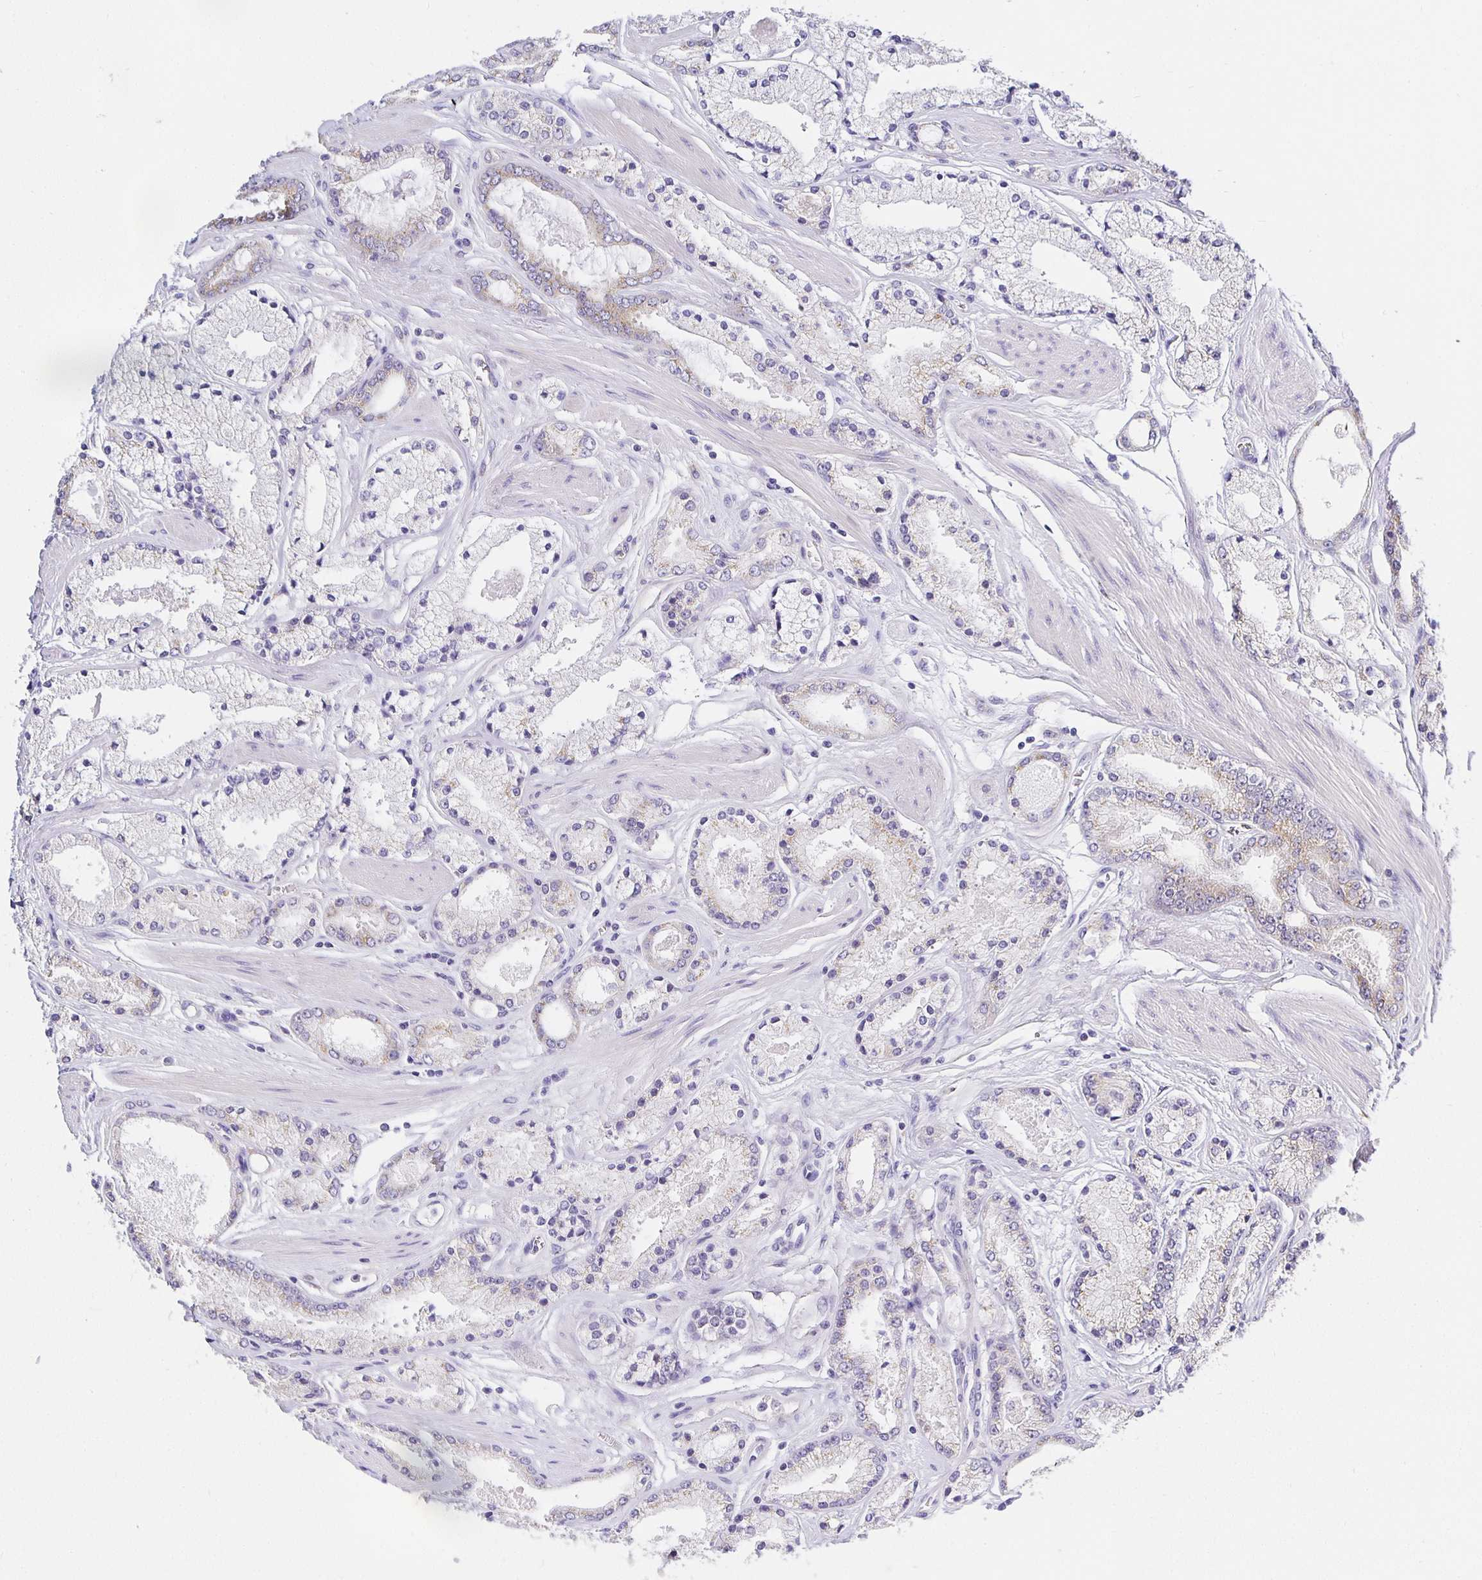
{"staining": {"intensity": "moderate", "quantity": "25%-75%", "location": "cytoplasmic/membranous"}, "tissue": "prostate cancer", "cell_type": "Tumor cells", "image_type": "cancer", "snomed": [{"axis": "morphology", "description": "Adenocarcinoma, High grade"}, {"axis": "topography", "description": "Prostate"}], "caption": "Protein staining of prostate cancer tissue displays moderate cytoplasmic/membranous expression in approximately 25%-75% of tumor cells.", "gene": "OPALIN", "patient": {"sex": "male", "age": 63}}